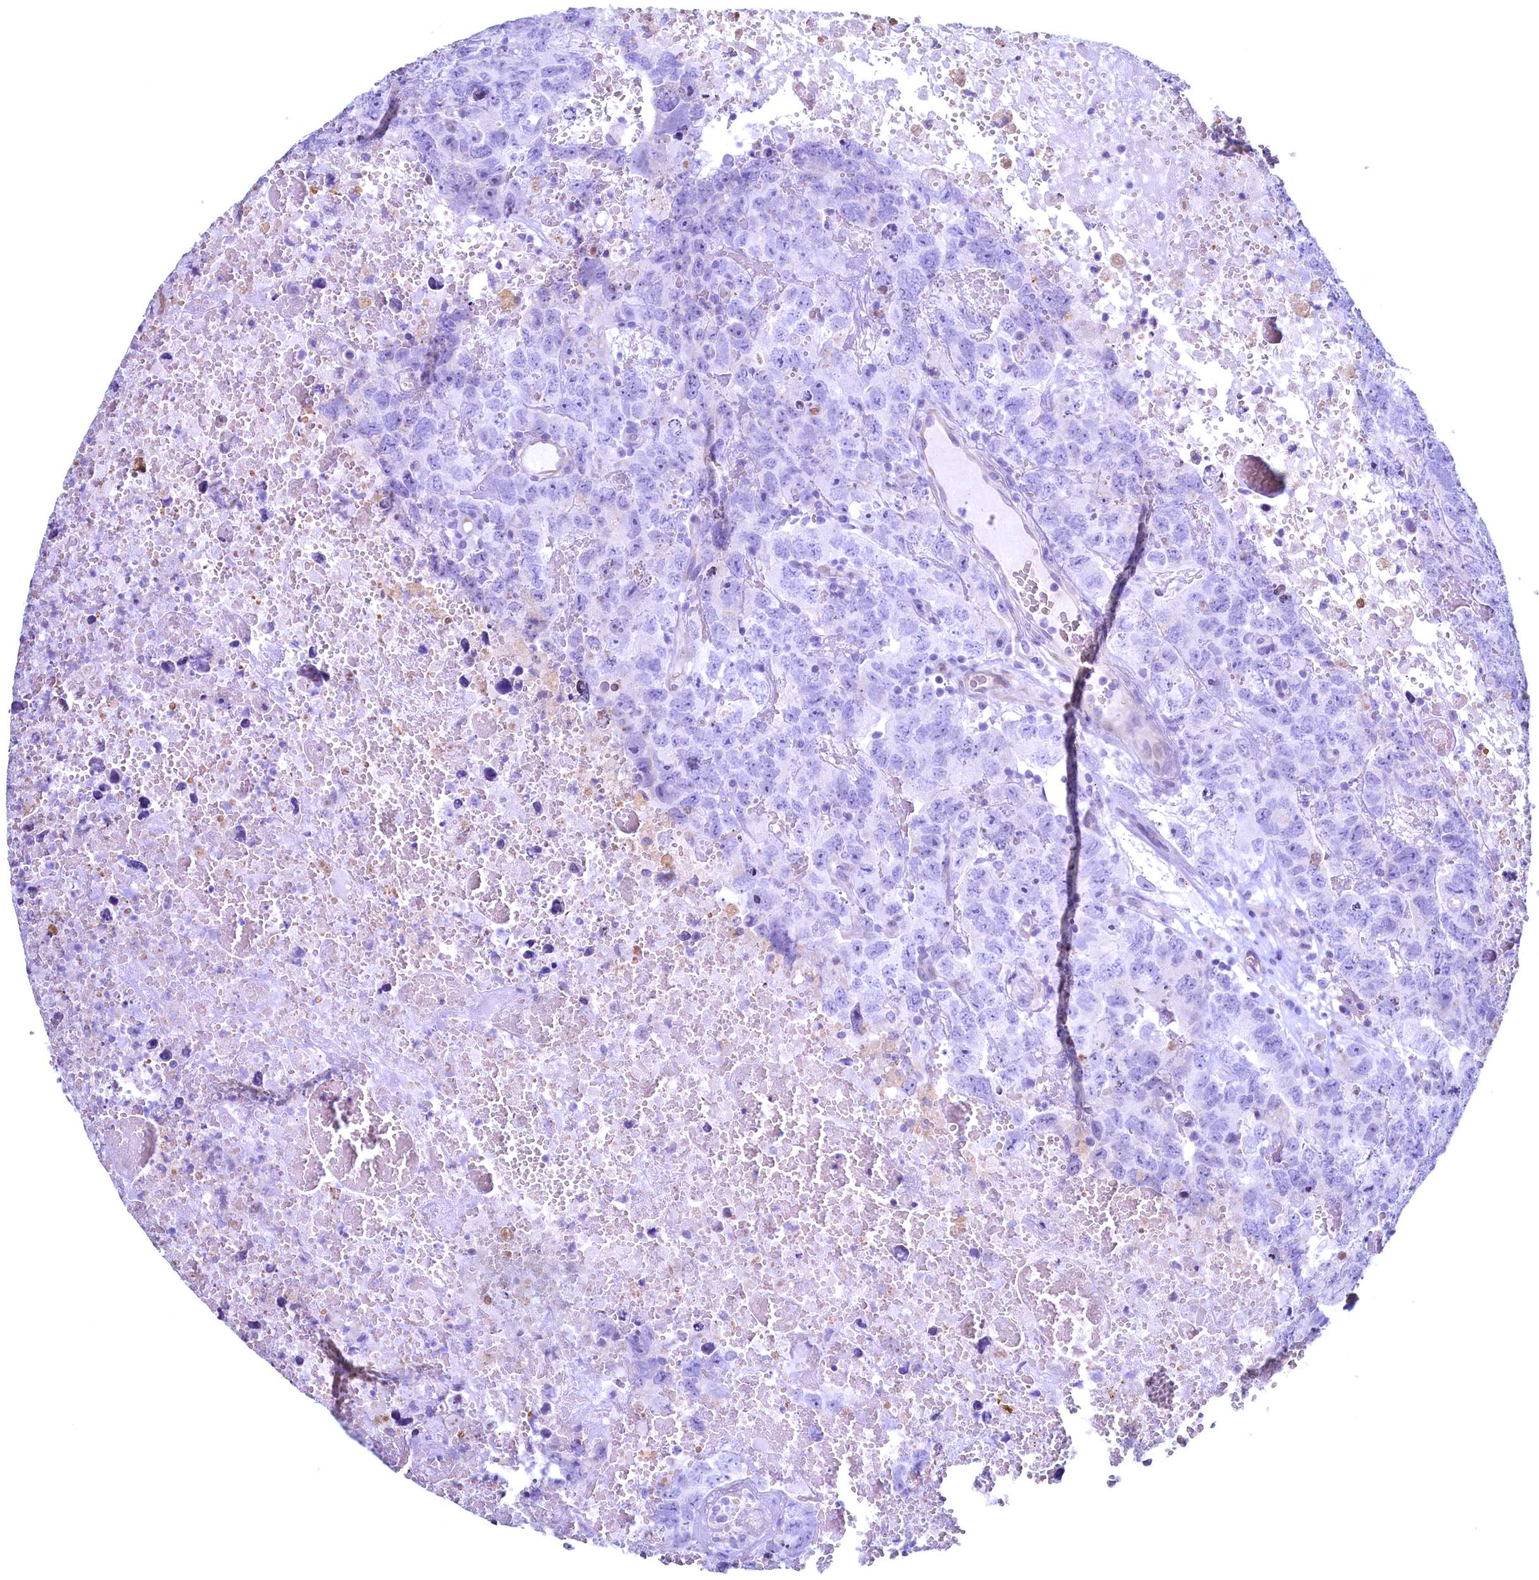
{"staining": {"intensity": "negative", "quantity": "none", "location": "none"}, "tissue": "testis cancer", "cell_type": "Tumor cells", "image_type": "cancer", "snomed": [{"axis": "morphology", "description": "Carcinoma, Embryonal, NOS"}, {"axis": "topography", "description": "Testis"}], "caption": "IHC micrograph of neoplastic tissue: embryonal carcinoma (testis) stained with DAB (3,3'-diaminobenzidine) exhibits no significant protein staining in tumor cells.", "gene": "MAP1LC3A", "patient": {"sex": "male", "age": 45}}